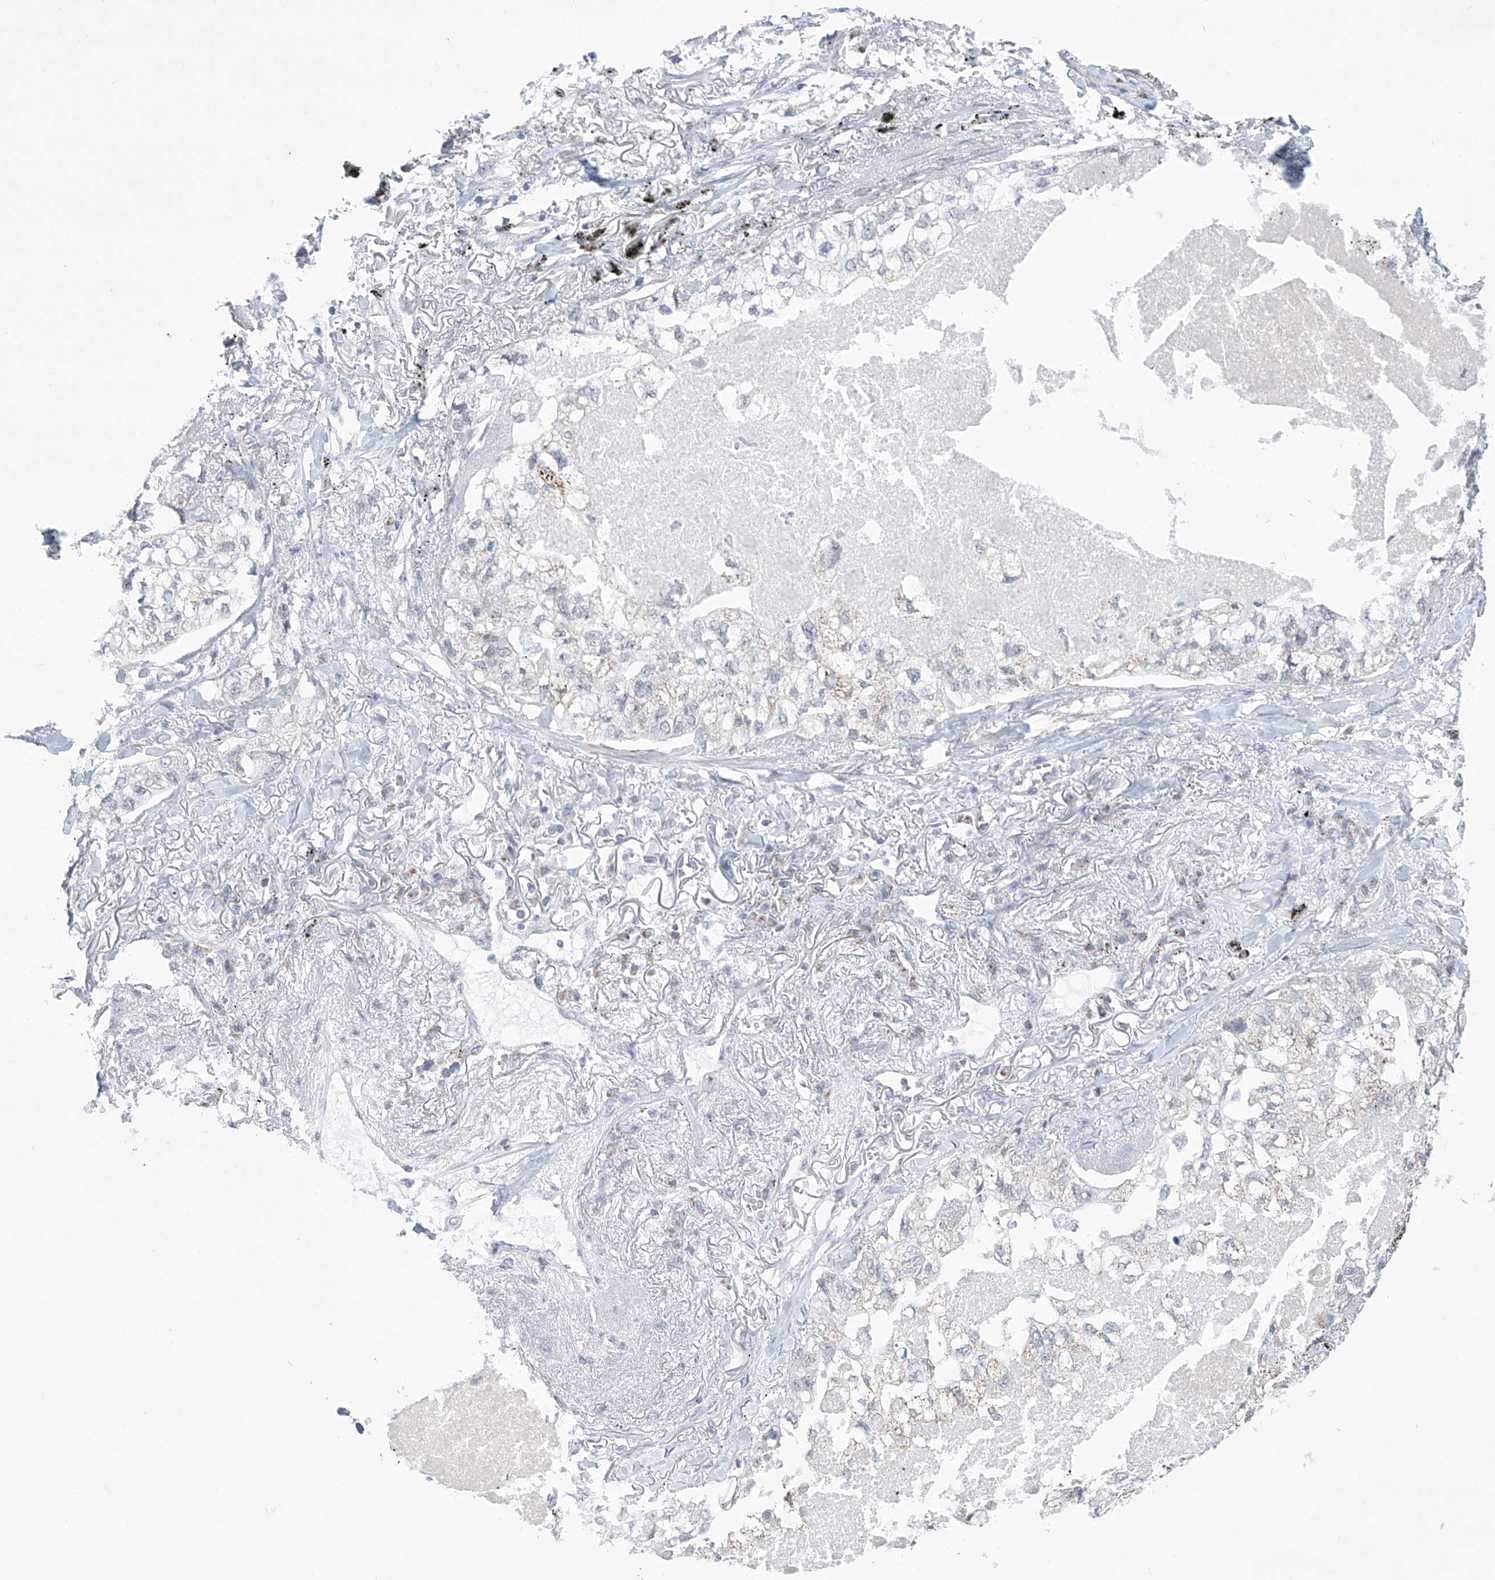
{"staining": {"intensity": "moderate", "quantity": "25%-75%", "location": "cytoplasmic/membranous"}, "tissue": "lung cancer", "cell_type": "Tumor cells", "image_type": "cancer", "snomed": [{"axis": "morphology", "description": "Adenocarcinoma, NOS"}, {"axis": "topography", "description": "Lung"}], "caption": "Human adenocarcinoma (lung) stained for a protein (brown) reveals moderate cytoplasmic/membranous positive expression in approximately 25%-75% of tumor cells.", "gene": "ALDH6A1", "patient": {"sex": "male", "age": 65}}